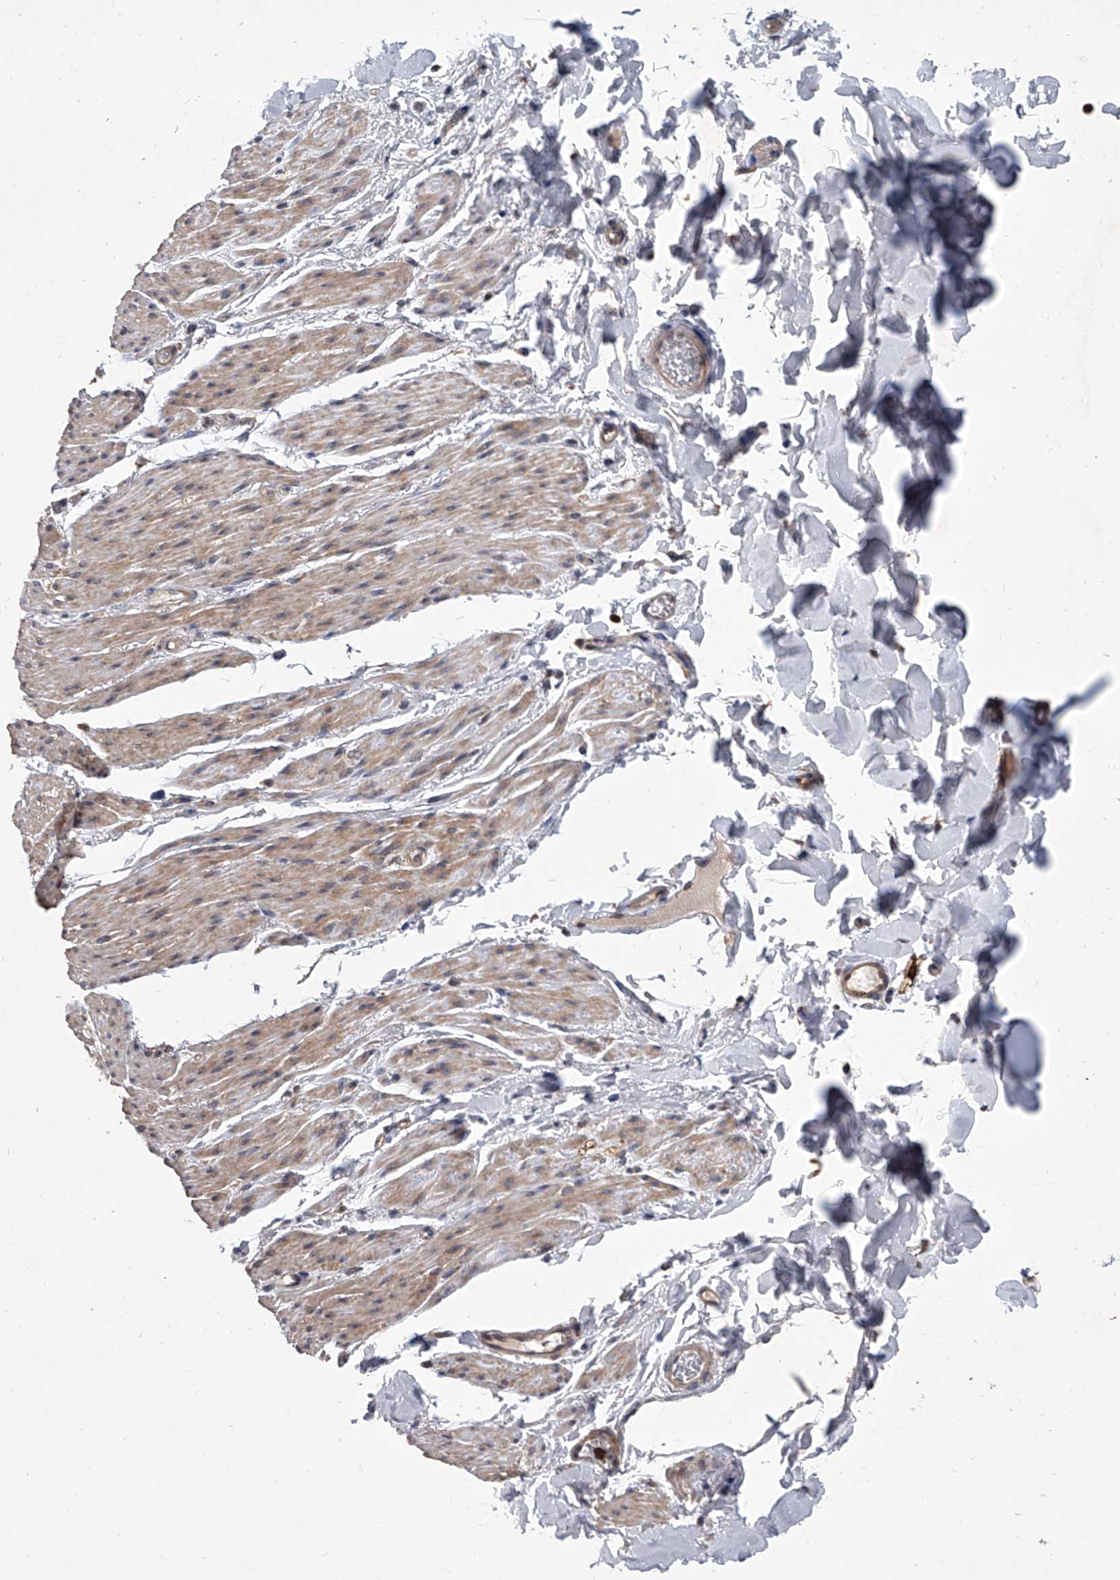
{"staining": {"intensity": "weak", "quantity": "25%-75%", "location": "cytoplasmic/membranous"}, "tissue": "smooth muscle", "cell_type": "Smooth muscle cells", "image_type": "normal", "snomed": [{"axis": "morphology", "description": "Normal tissue, NOS"}, {"axis": "topography", "description": "Colon"}, {"axis": "topography", "description": "Peripheral nerve tissue"}], "caption": "The image displays immunohistochemical staining of unremarkable smooth muscle. There is weak cytoplasmic/membranous expression is identified in about 25%-75% of smooth muscle cells.", "gene": "BHLHE23", "patient": {"sex": "female", "age": 61}}